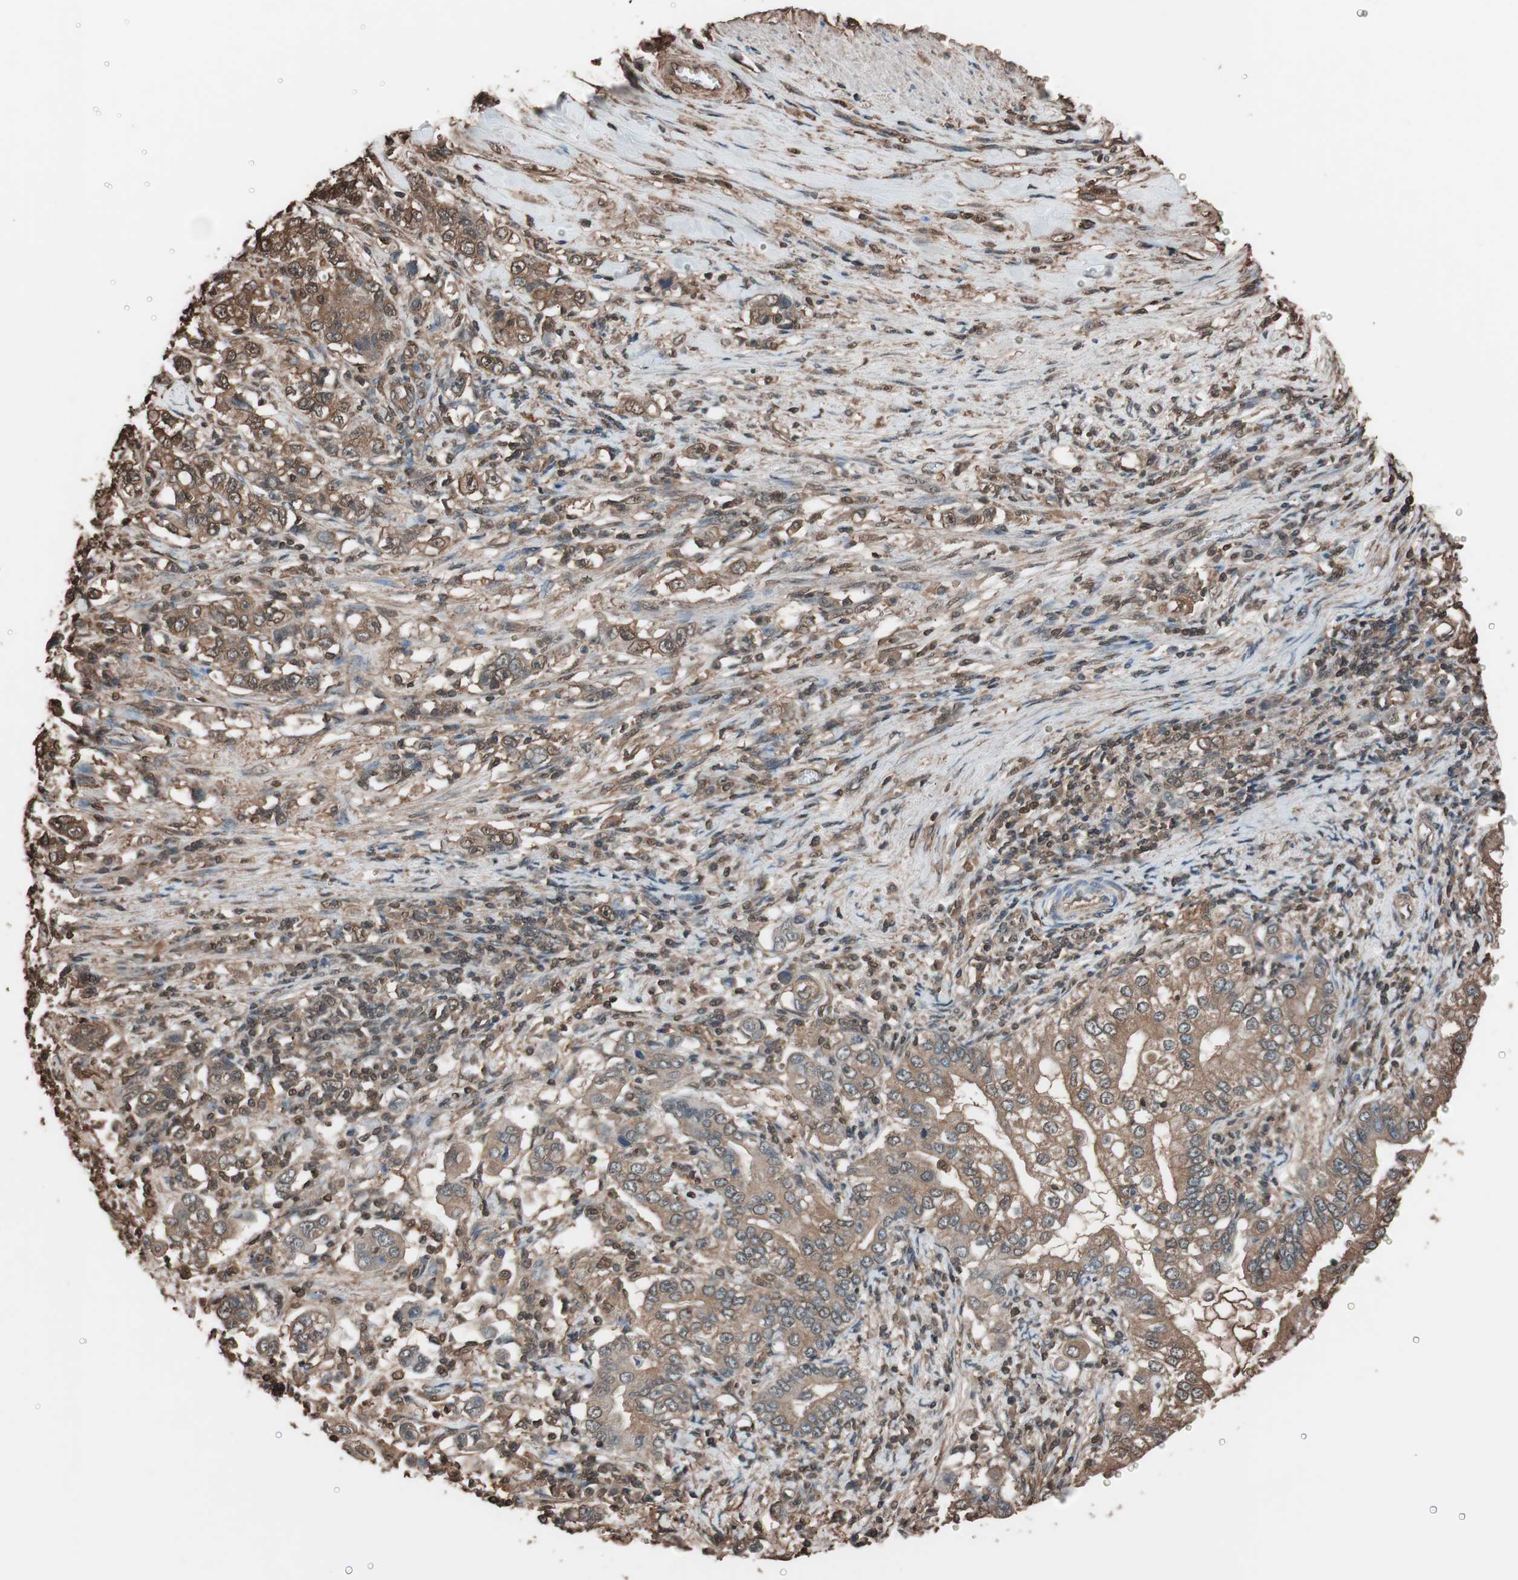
{"staining": {"intensity": "strong", "quantity": ">75%", "location": "cytoplasmic/membranous"}, "tissue": "stomach cancer", "cell_type": "Tumor cells", "image_type": "cancer", "snomed": [{"axis": "morphology", "description": "Adenocarcinoma, NOS"}, {"axis": "topography", "description": "Stomach, lower"}], "caption": "Immunohistochemical staining of stomach cancer reveals strong cytoplasmic/membranous protein expression in approximately >75% of tumor cells.", "gene": "CALM2", "patient": {"sex": "female", "age": 72}}